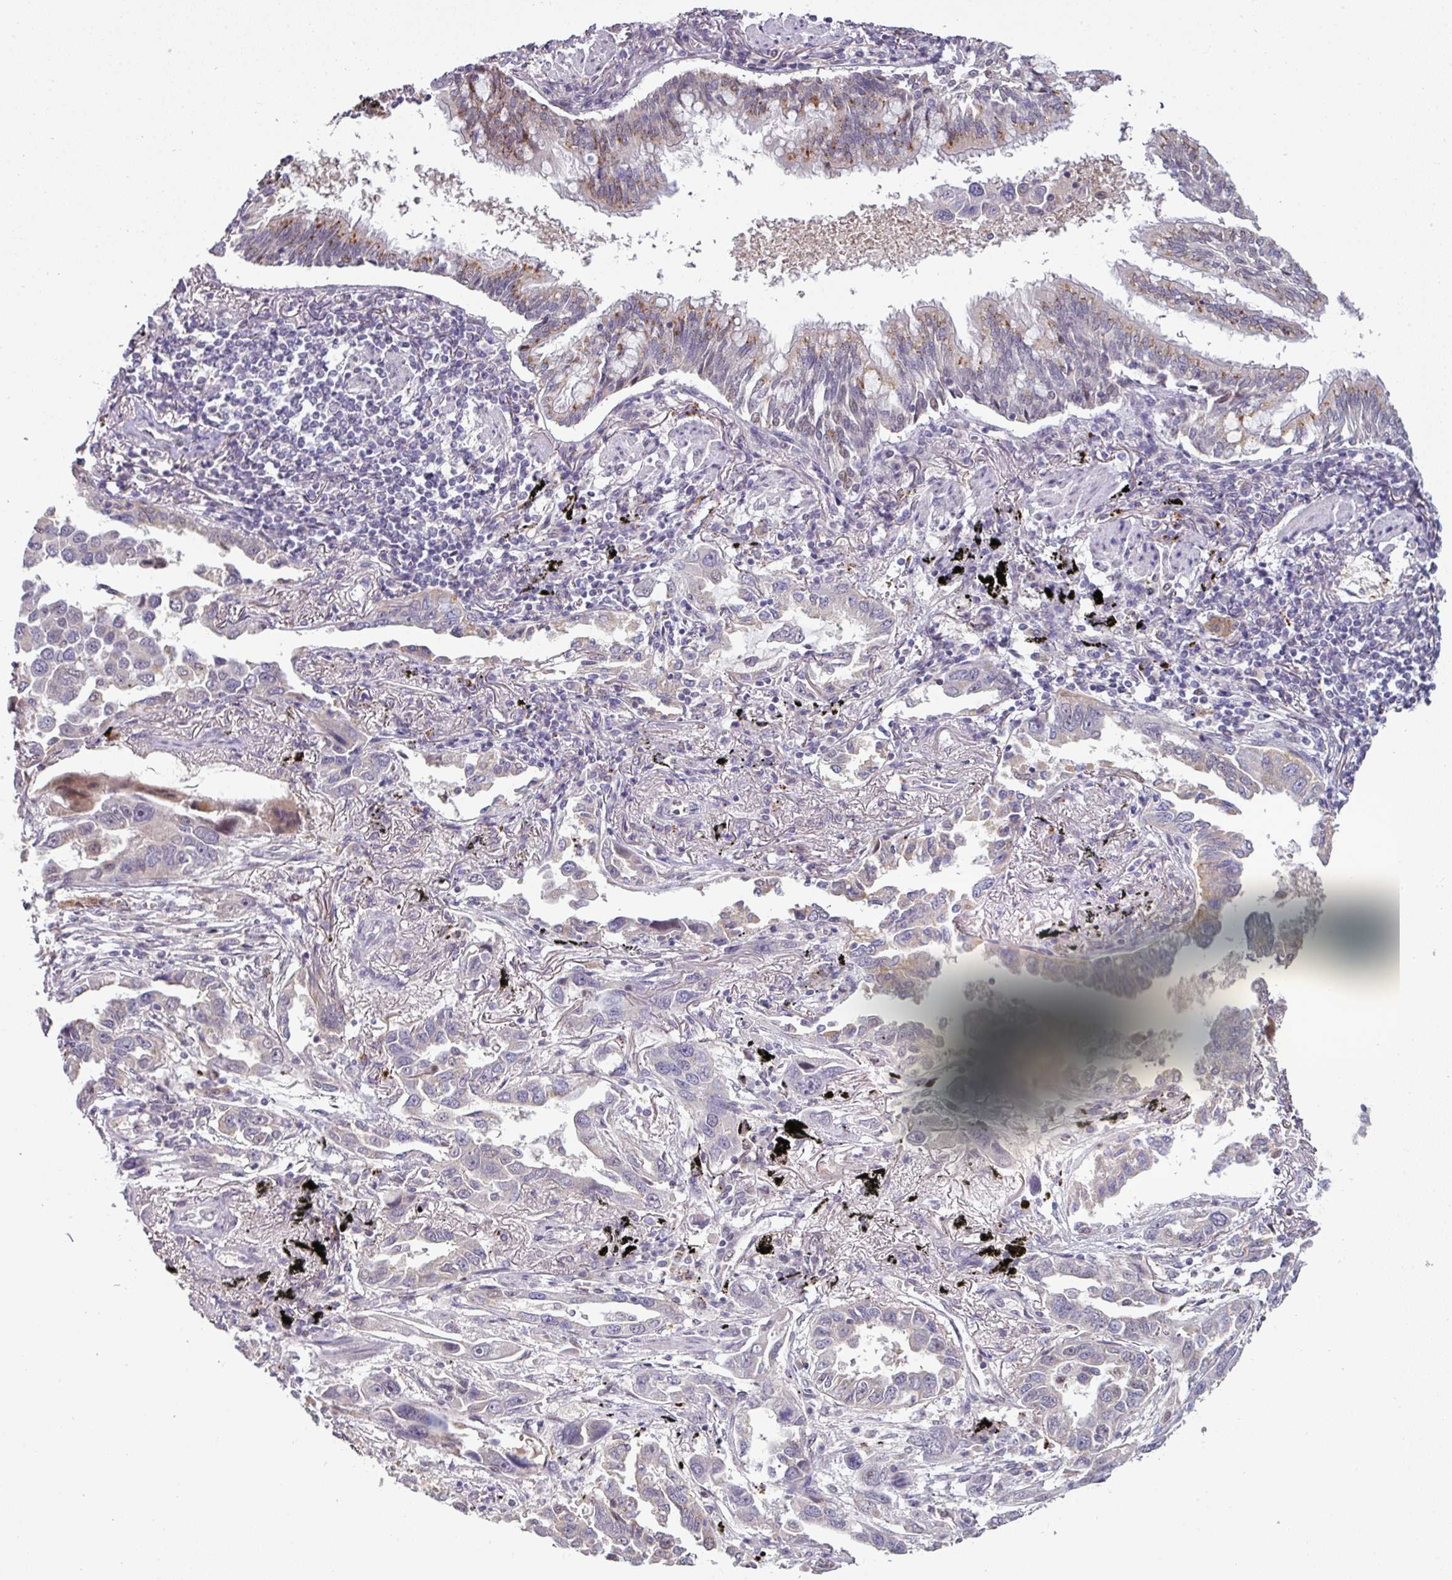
{"staining": {"intensity": "negative", "quantity": "none", "location": "none"}, "tissue": "lung cancer", "cell_type": "Tumor cells", "image_type": "cancer", "snomed": [{"axis": "morphology", "description": "Adenocarcinoma, NOS"}, {"axis": "topography", "description": "Lung"}], "caption": "Immunohistochemistry photomicrograph of neoplastic tissue: human lung cancer (adenocarcinoma) stained with DAB (3,3'-diaminobenzidine) shows no significant protein staining in tumor cells.", "gene": "SWSAP1", "patient": {"sex": "male", "age": 67}}